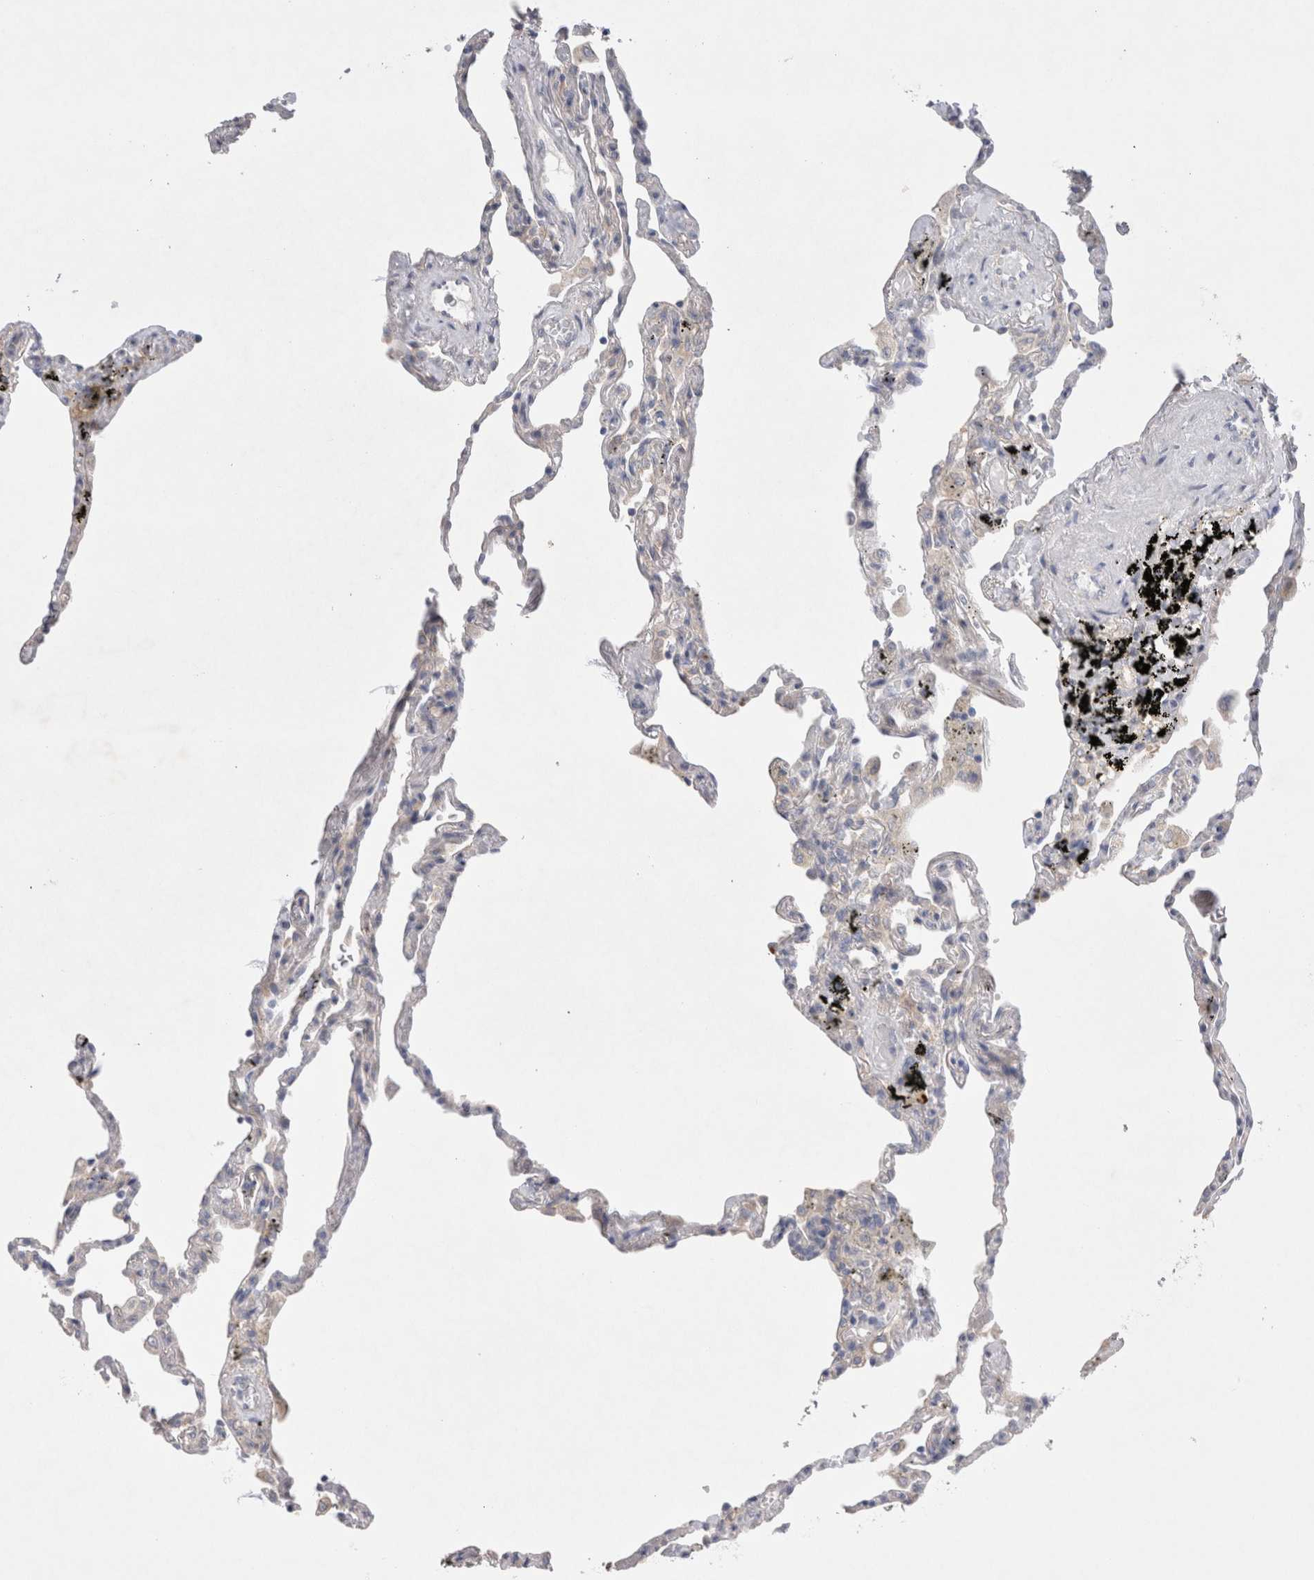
{"staining": {"intensity": "weak", "quantity": "<25%", "location": "cytoplasmic/membranous"}, "tissue": "lung", "cell_type": "Alveolar cells", "image_type": "normal", "snomed": [{"axis": "morphology", "description": "Normal tissue, NOS"}, {"axis": "topography", "description": "Lung"}], "caption": "Alveolar cells show no significant protein staining in benign lung.", "gene": "RBM12B", "patient": {"sex": "male", "age": 59}}